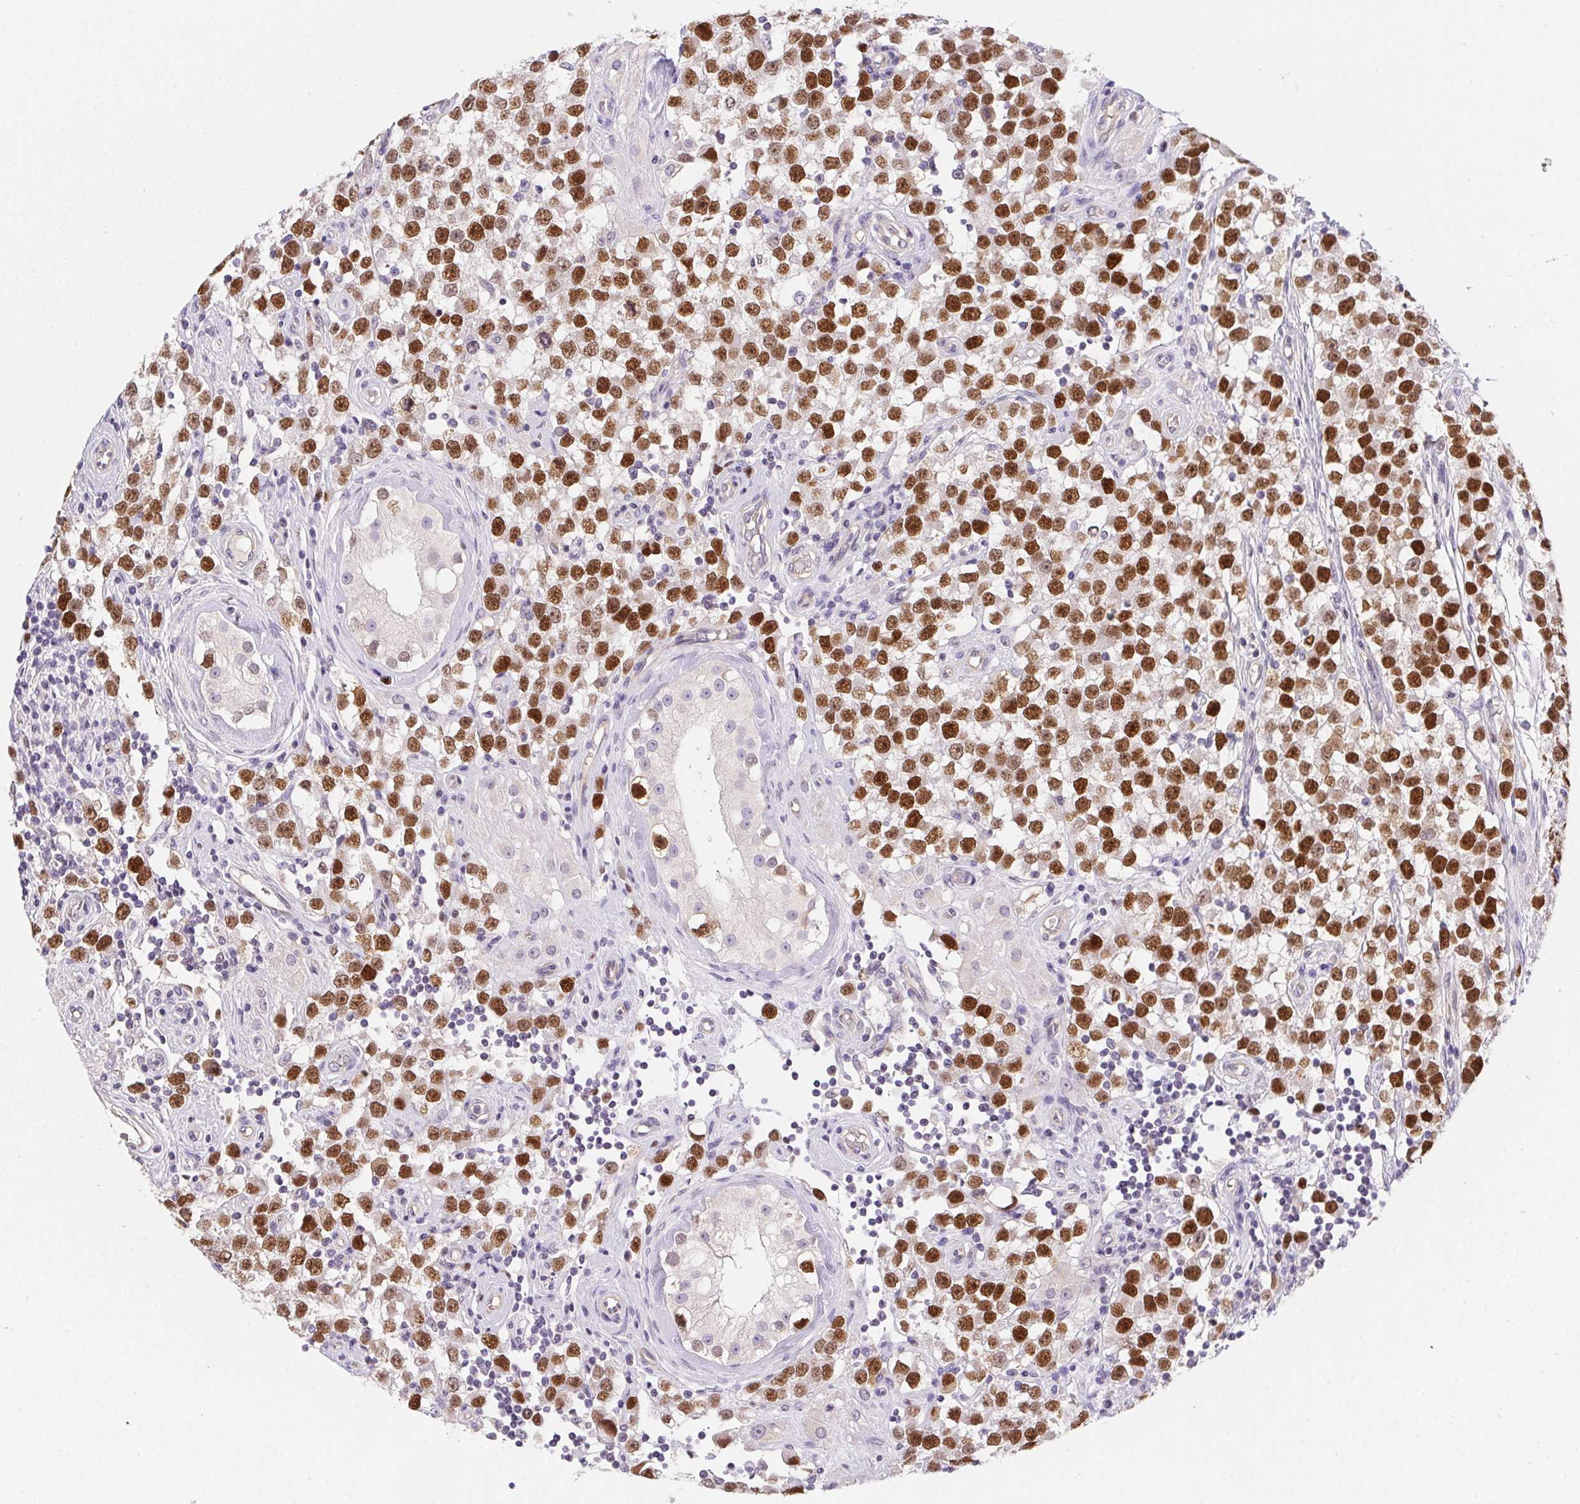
{"staining": {"intensity": "strong", "quantity": ">75%", "location": "nuclear"}, "tissue": "testis cancer", "cell_type": "Tumor cells", "image_type": "cancer", "snomed": [{"axis": "morphology", "description": "Seminoma, NOS"}, {"axis": "topography", "description": "Testis"}], "caption": "Seminoma (testis) stained with a protein marker shows strong staining in tumor cells.", "gene": "HELLS", "patient": {"sex": "male", "age": 34}}